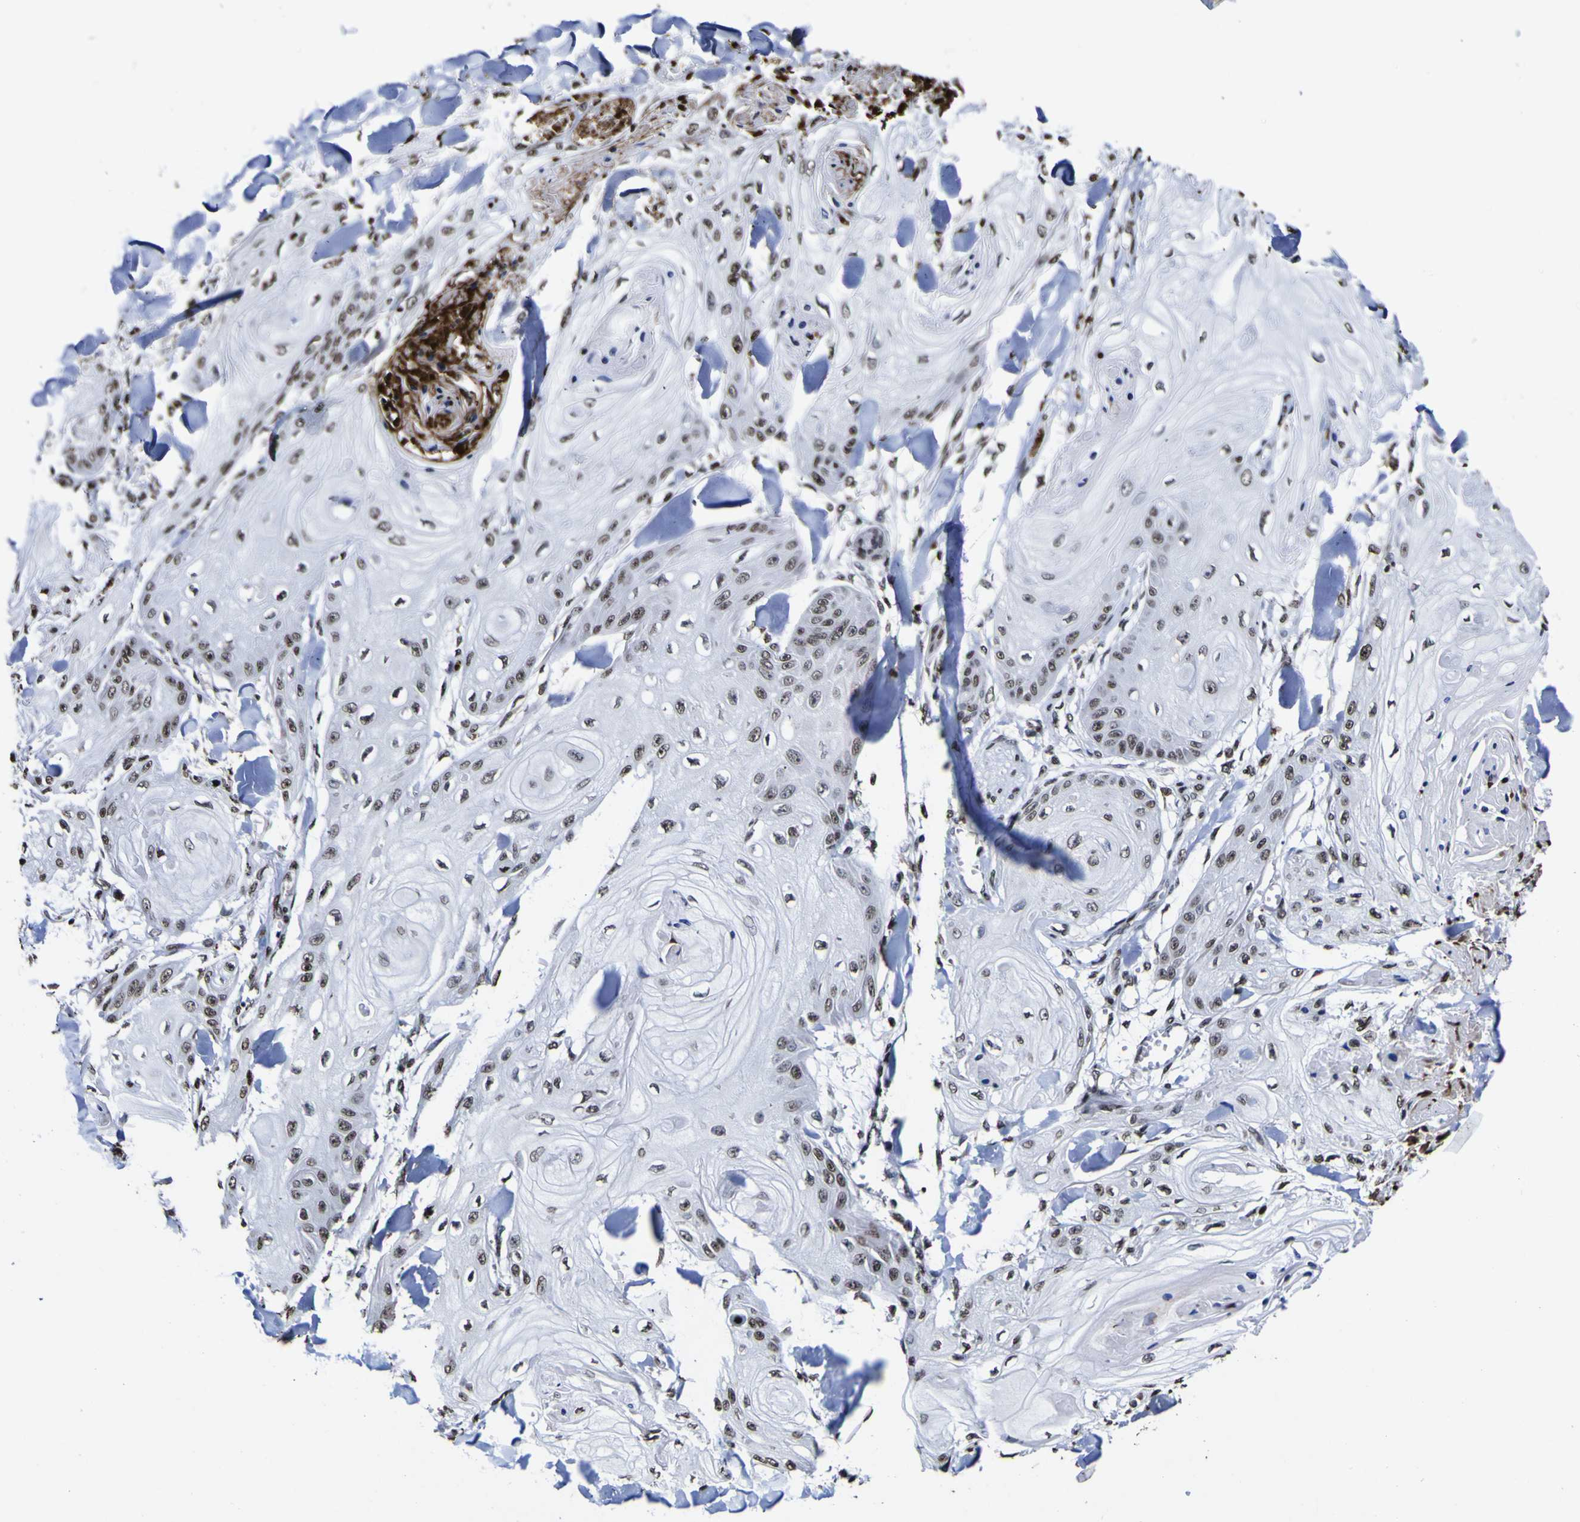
{"staining": {"intensity": "moderate", "quantity": "<25%", "location": "nuclear"}, "tissue": "skin cancer", "cell_type": "Tumor cells", "image_type": "cancer", "snomed": [{"axis": "morphology", "description": "Squamous cell carcinoma, NOS"}, {"axis": "topography", "description": "Skin"}], "caption": "Immunohistochemistry (IHC) micrograph of neoplastic tissue: skin cancer stained using IHC exhibits low levels of moderate protein expression localized specifically in the nuclear of tumor cells, appearing as a nuclear brown color.", "gene": "PIAS1", "patient": {"sex": "male", "age": 74}}